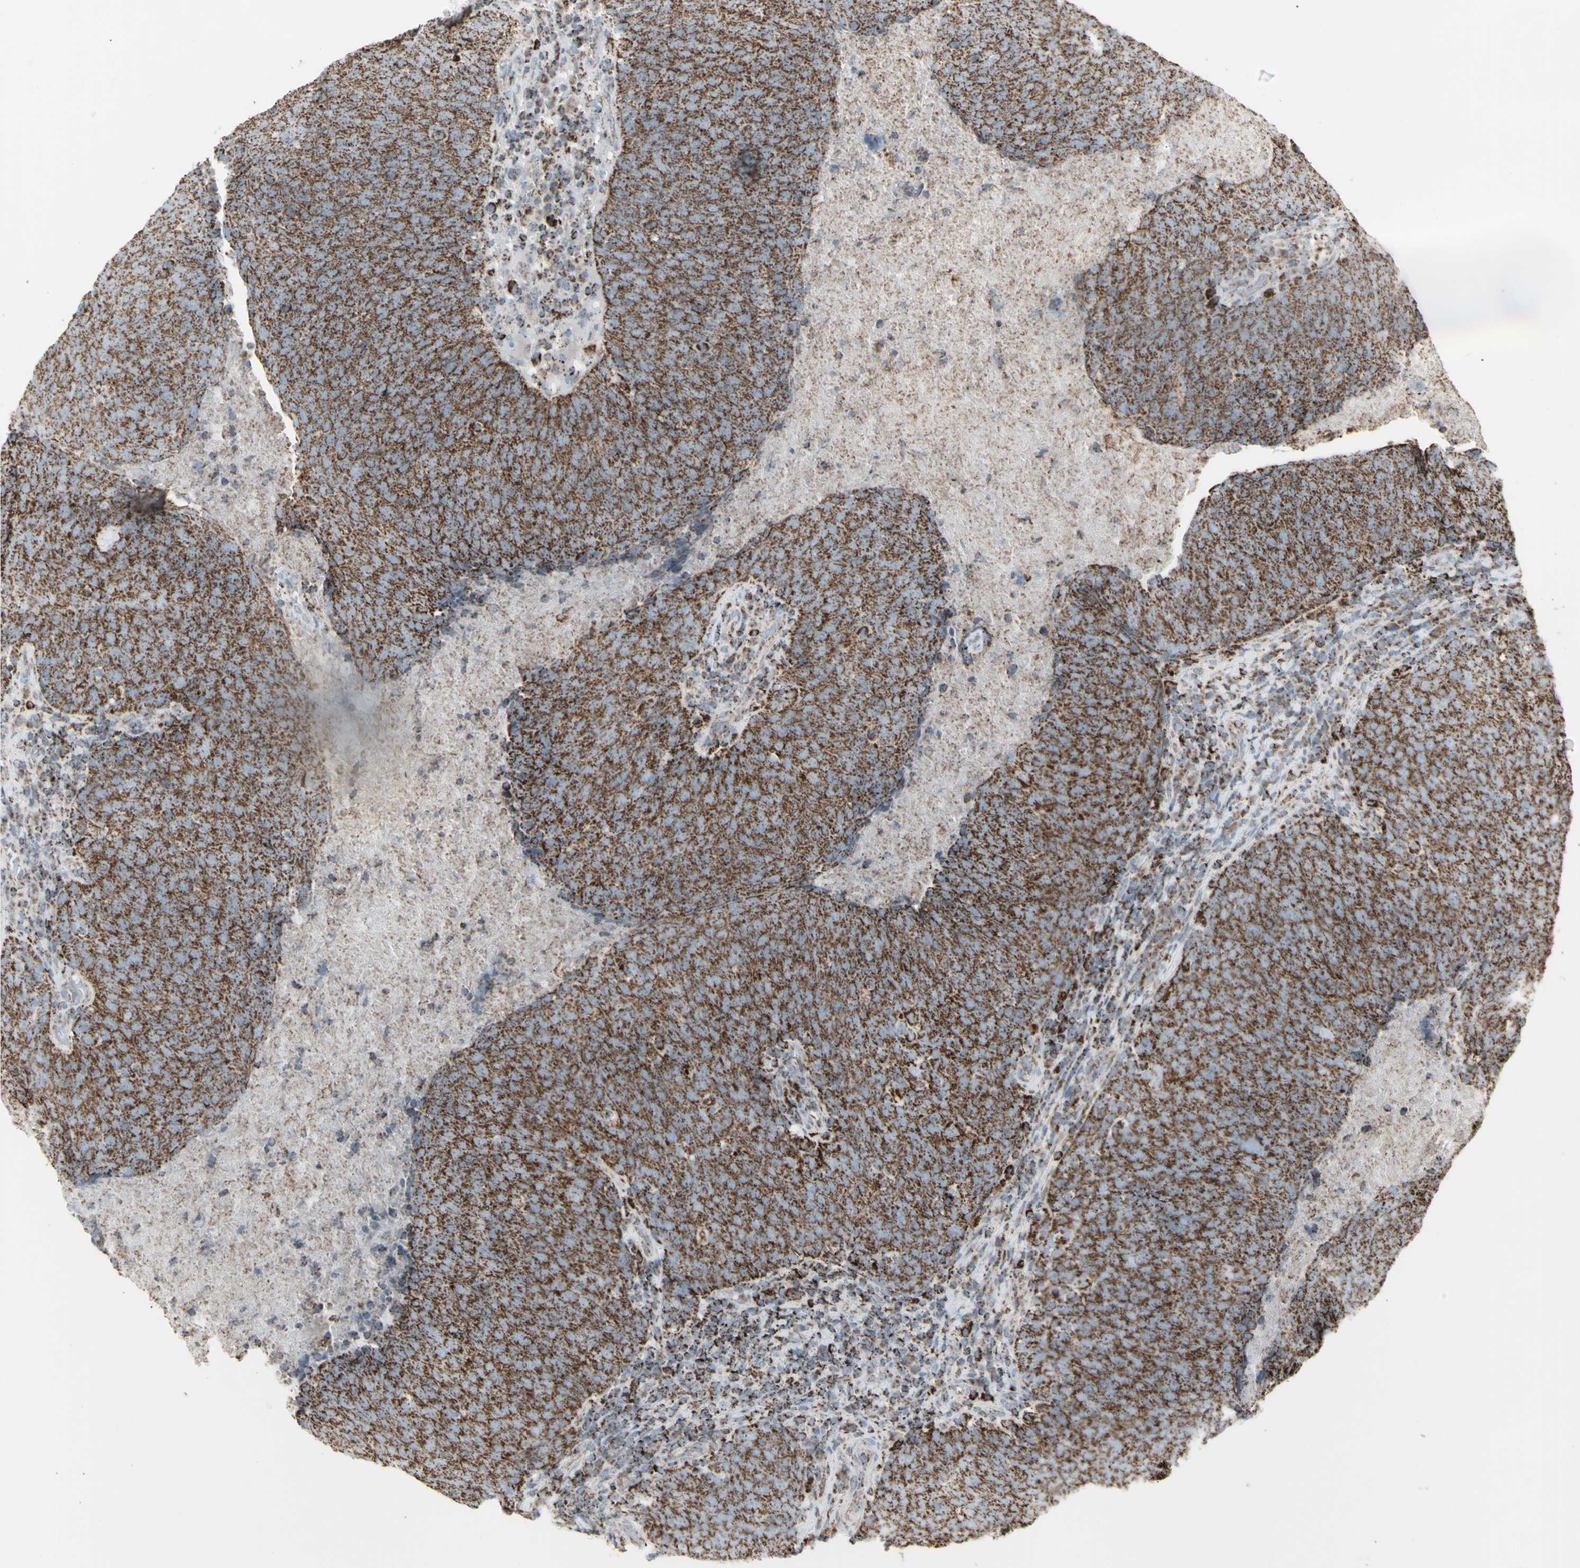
{"staining": {"intensity": "strong", "quantity": ">75%", "location": "cytoplasmic/membranous"}, "tissue": "head and neck cancer", "cell_type": "Tumor cells", "image_type": "cancer", "snomed": [{"axis": "morphology", "description": "Squamous cell carcinoma, NOS"}, {"axis": "morphology", "description": "Squamous cell carcinoma, metastatic, NOS"}, {"axis": "topography", "description": "Lymph node"}, {"axis": "topography", "description": "Head-Neck"}], "caption": "Immunohistochemistry (IHC) histopathology image of human head and neck cancer (squamous cell carcinoma) stained for a protein (brown), which shows high levels of strong cytoplasmic/membranous expression in about >75% of tumor cells.", "gene": "PLGRKT", "patient": {"sex": "male", "age": 62}}